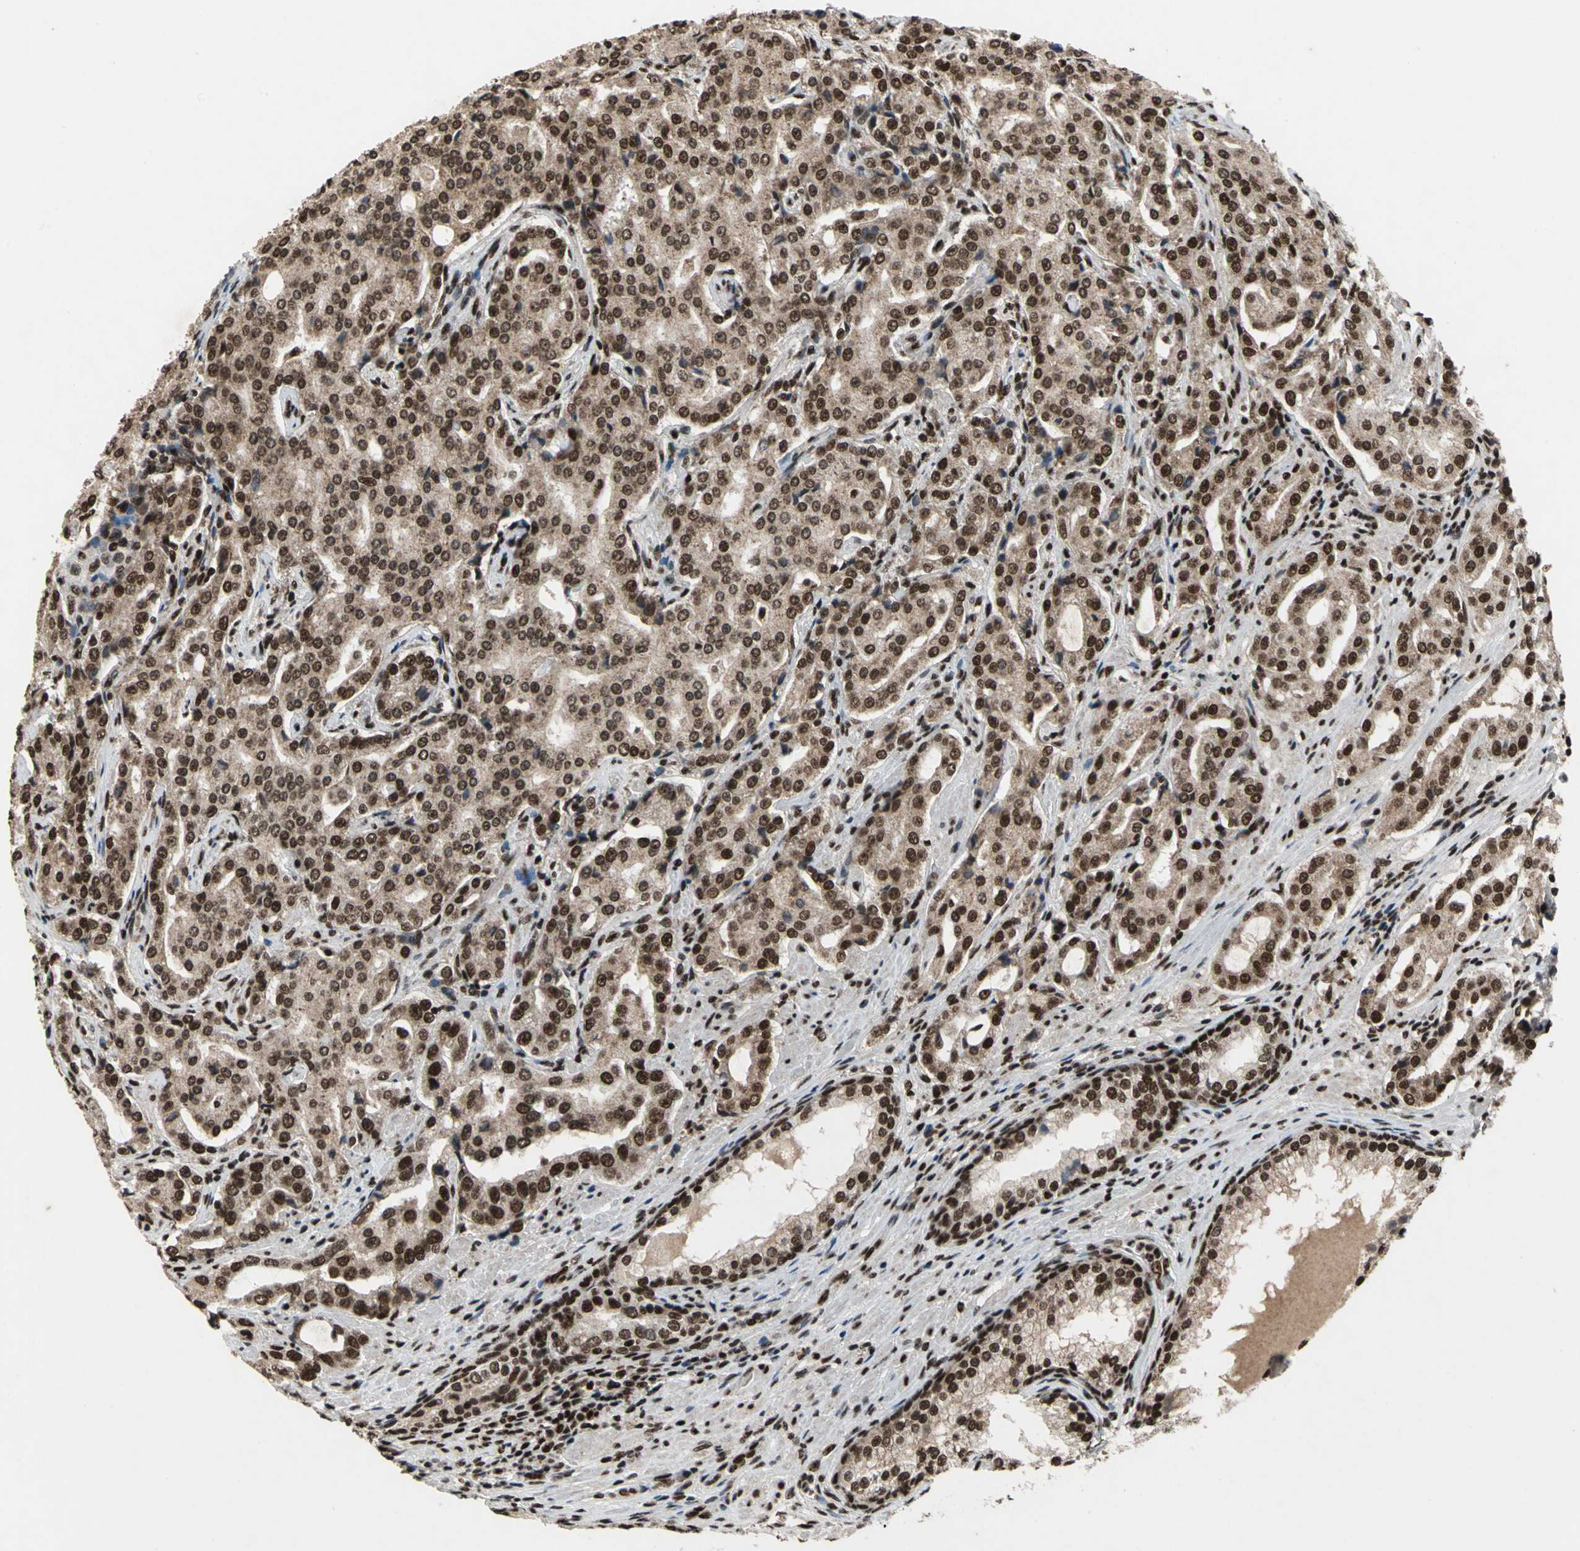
{"staining": {"intensity": "strong", "quantity": ">75%", "location": "cytoplasmic/membranous,nuclear"}, "tissue": "prostate cancer", "cell_type": "Tumor cells", "image_type": "cancer", "snomed": [{"axis": "morphology", "description": "Adenocarcinoma, High grade"}, {"axis": "topography", "description": "Prostate"}], "caption": "DAB (3,3'-diaminobenzidine) immunohistochemical staining of prostate cancer (high-grade adenocarcinoma) shows strong cytoplasmic/membranous and nuclear protein staining in approximately >75% of tumor cells.", "gene": "MTA2", "patient": {"sex": "male", "age": 72}}